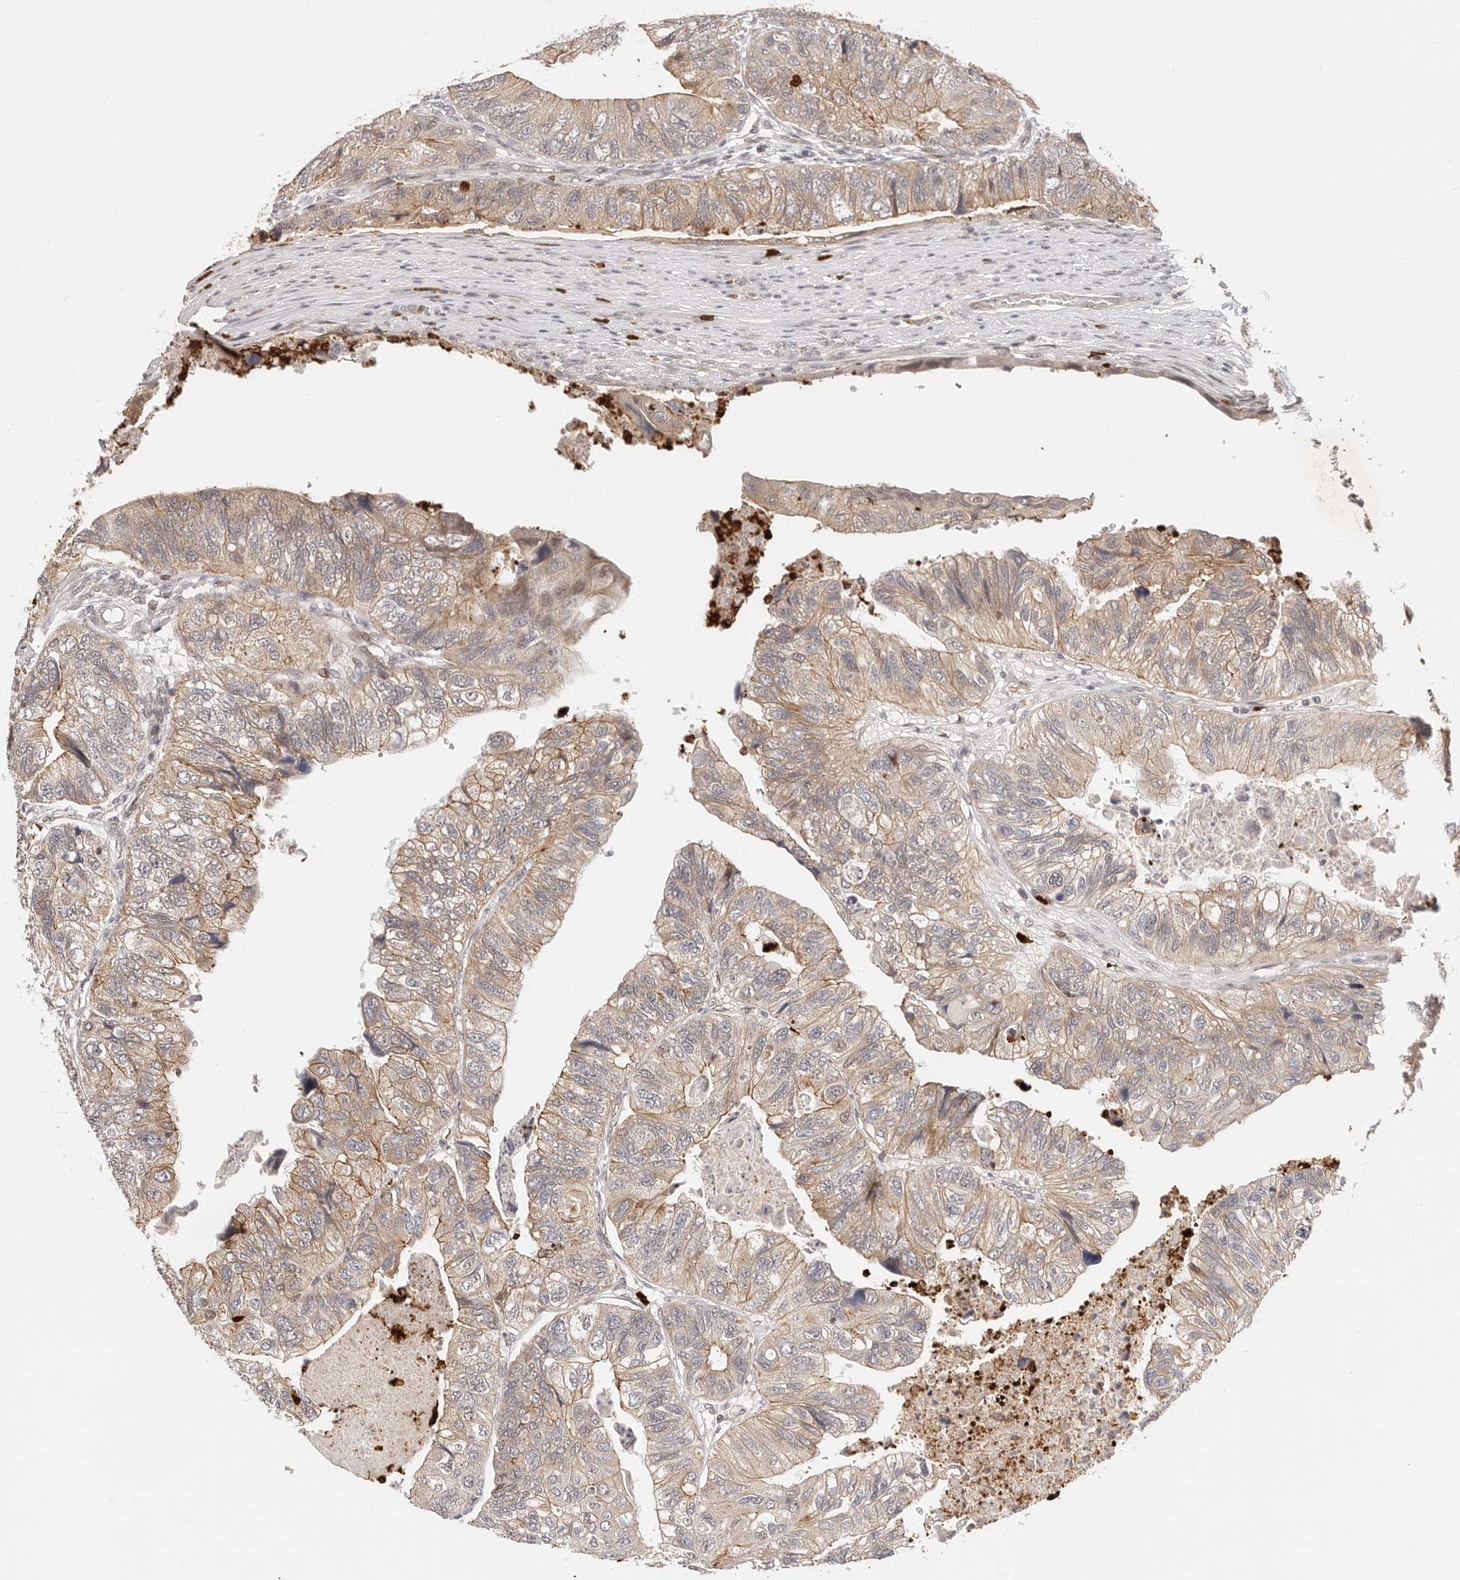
{"staining": {"intensity": "moderate", "quantity": "25%-75%", "location": "cytoplasmic/membranous"}, "tissue": "colorectal cancer", "cell_type": "Tumor cells", "image_type": "cancer", "snomed": [{"axis": "morphology", "description": "Adenocarcinoma, NOS"}, {"axis": "topography", "description": "Rectum"}], "caption": "Adenocarcinoma (colorectal) was stained to show a protein in brown. There is medium levels of moderate cytoplasmic/membranous staining in approximately 25%-75% of tumor cells. (Stains: DAB (3,3'-diaminobenzidine) in brown, nuclei in blue, Microscopy: brightfield microscopy at high magnification).", "gene": "AFDN", "patient": {"sex": "male", "age": 63}}